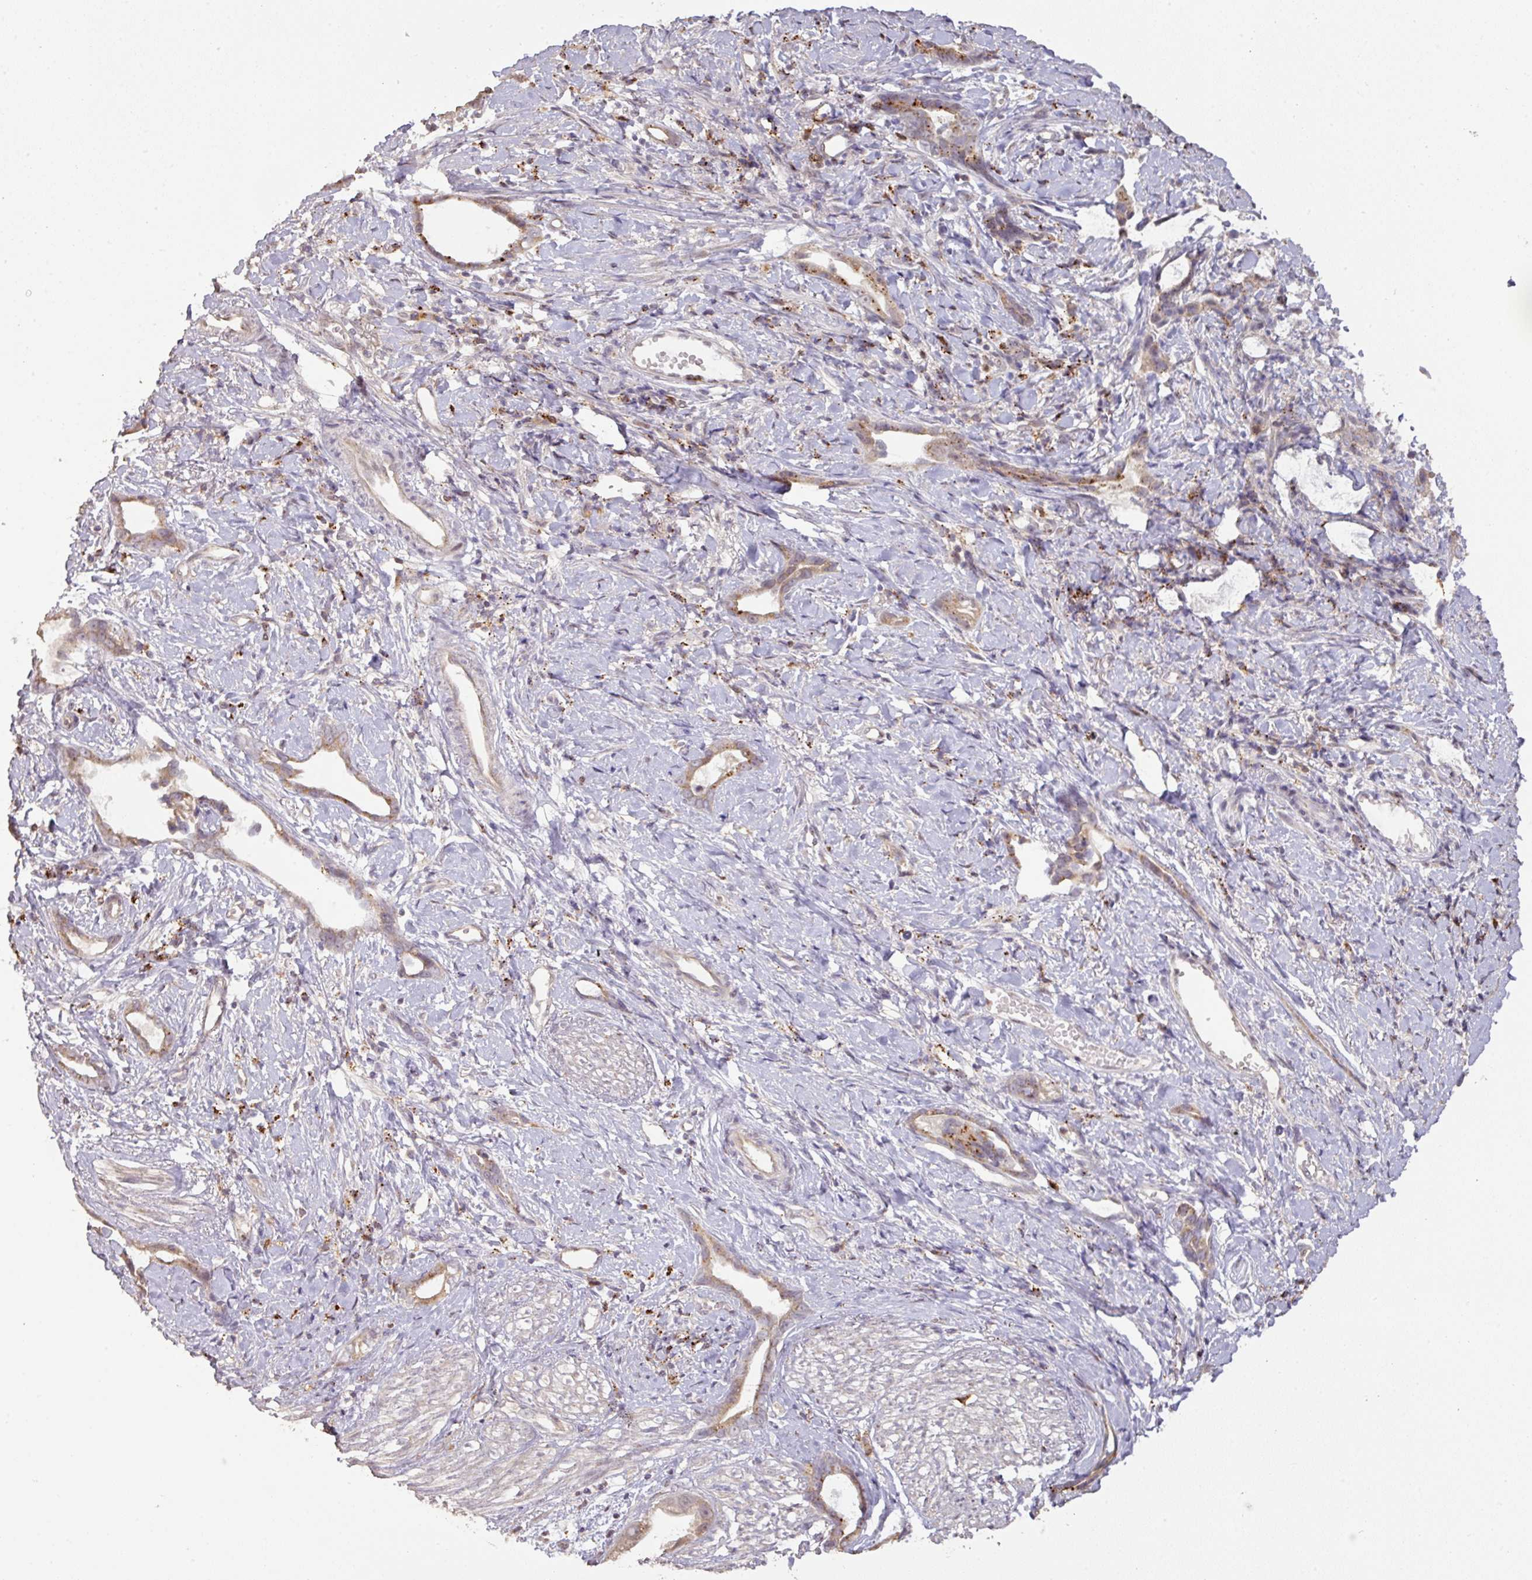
{"staining": {"intensity": "moderate", "quantity": "25%-75%", "location": "cytoplasmic/membranous"}, "tissue": "stomach cancer", "cell_type": "Tumor cells", "image_type": "cancer", "snomed": [{"axis": "morphology", "description": "Adenocarcinoma, NOS"}, {"axis": "topography", "description": "Stomach"}], "caption": "High-power microscopy captured an immunohistochemistry micrograph of stomach adenocarcinoma, revealing moderate cytoplasmic/membranous staining in approximately 25%-75% of tumor cells. (Brightfield microscopy of DAB IHC at high magnification).", "gene": "CXCR5", "patient": {"sex": "male", "age": 55}}